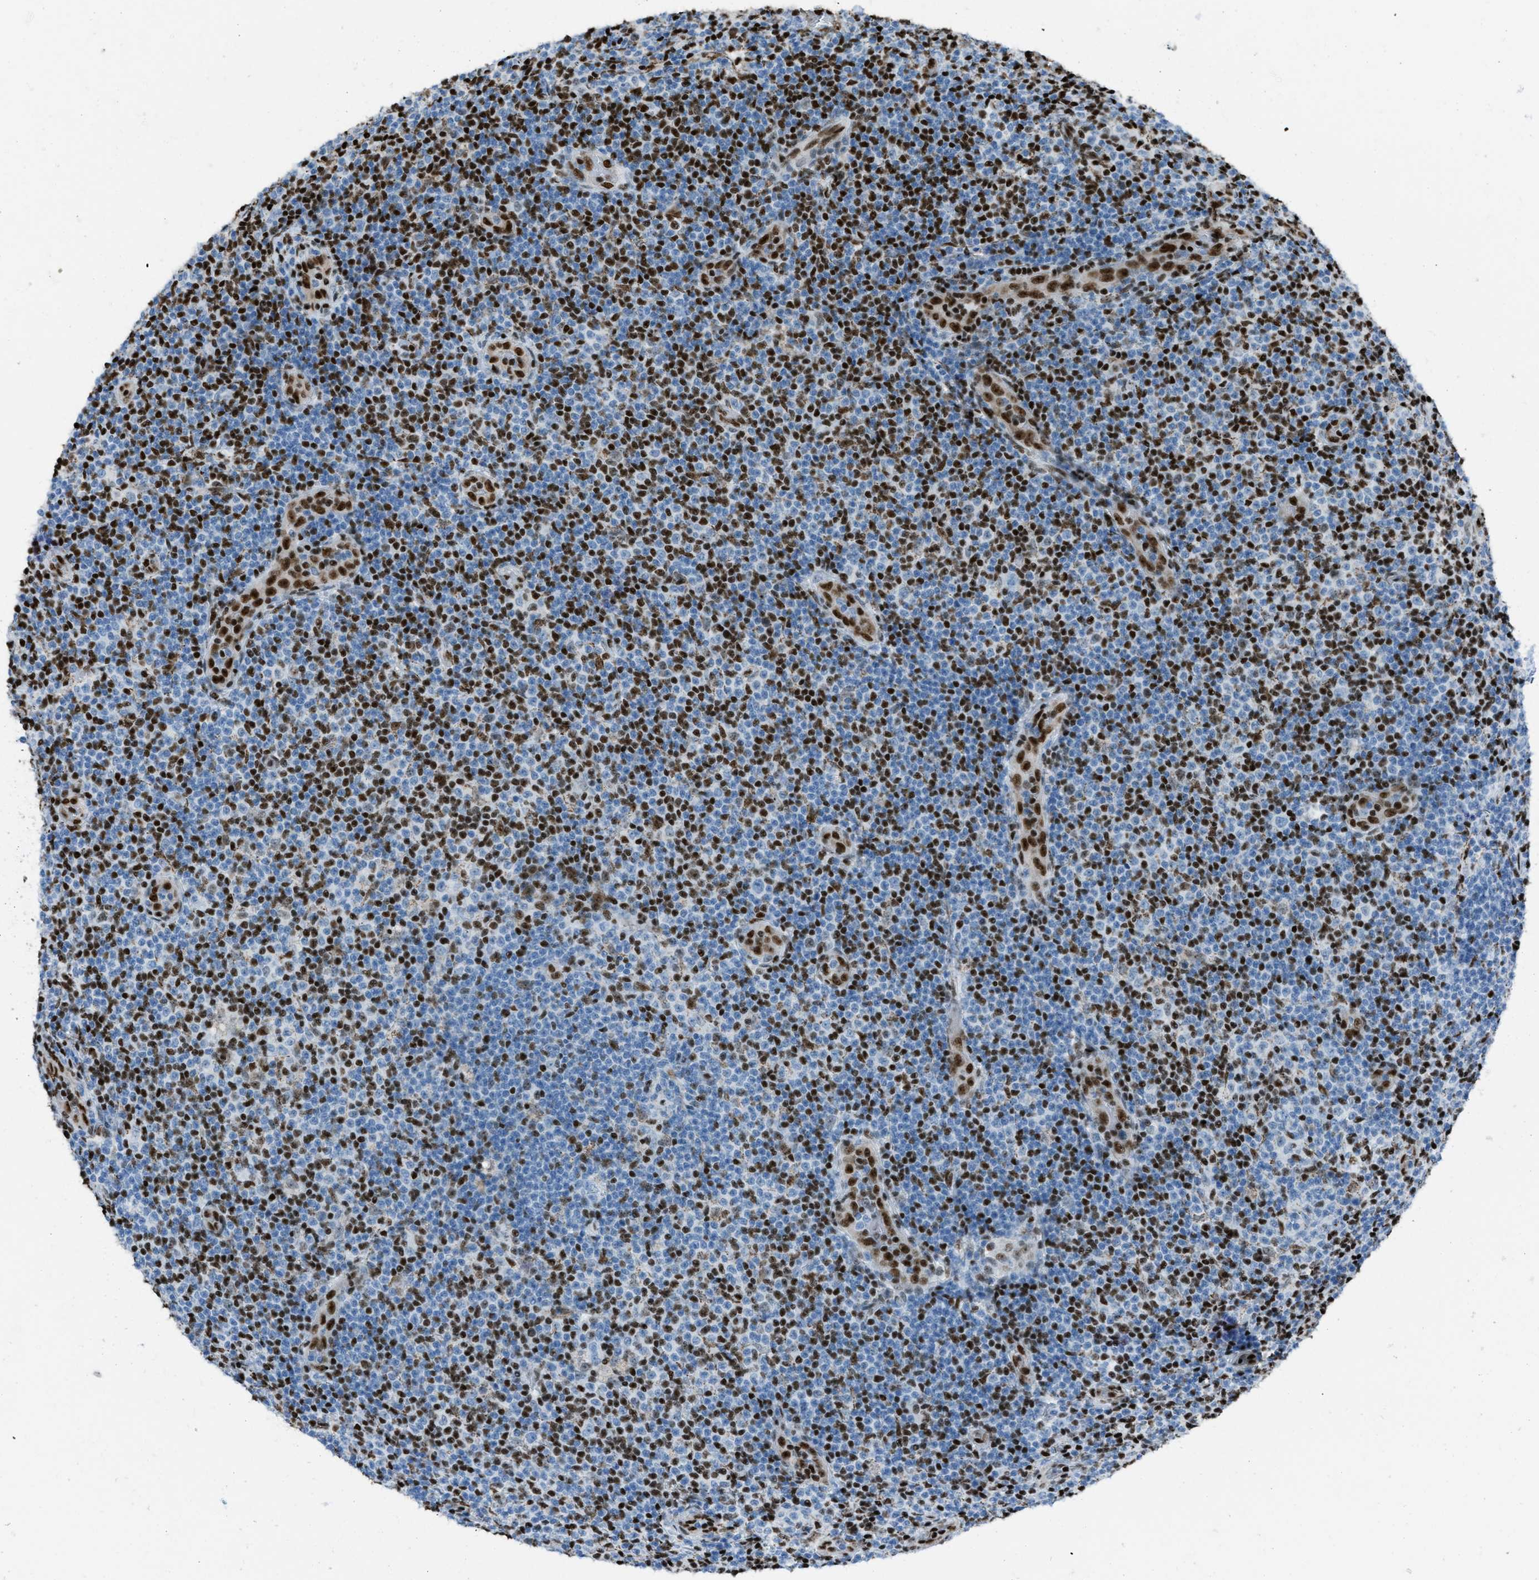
{"staining": {"intensity": "negative", "quantity": "none", "location": "none"}, "tissue": "lymphoma", "cell_type": "Tumor cells", "image_type": "cancer", "snomed": [{"axis": "morphology", "description": "Malignant lymphoma, non-Hodgkin's type, Low grade"}, {"axis": "topography", "description": "Lymph node"}], "caption": "The IHC micrograph has no significant expression in tumor cells of lymphoma tissue.", "gene": "SLFN5", "patient": {"sex": "male", "age": 83}}